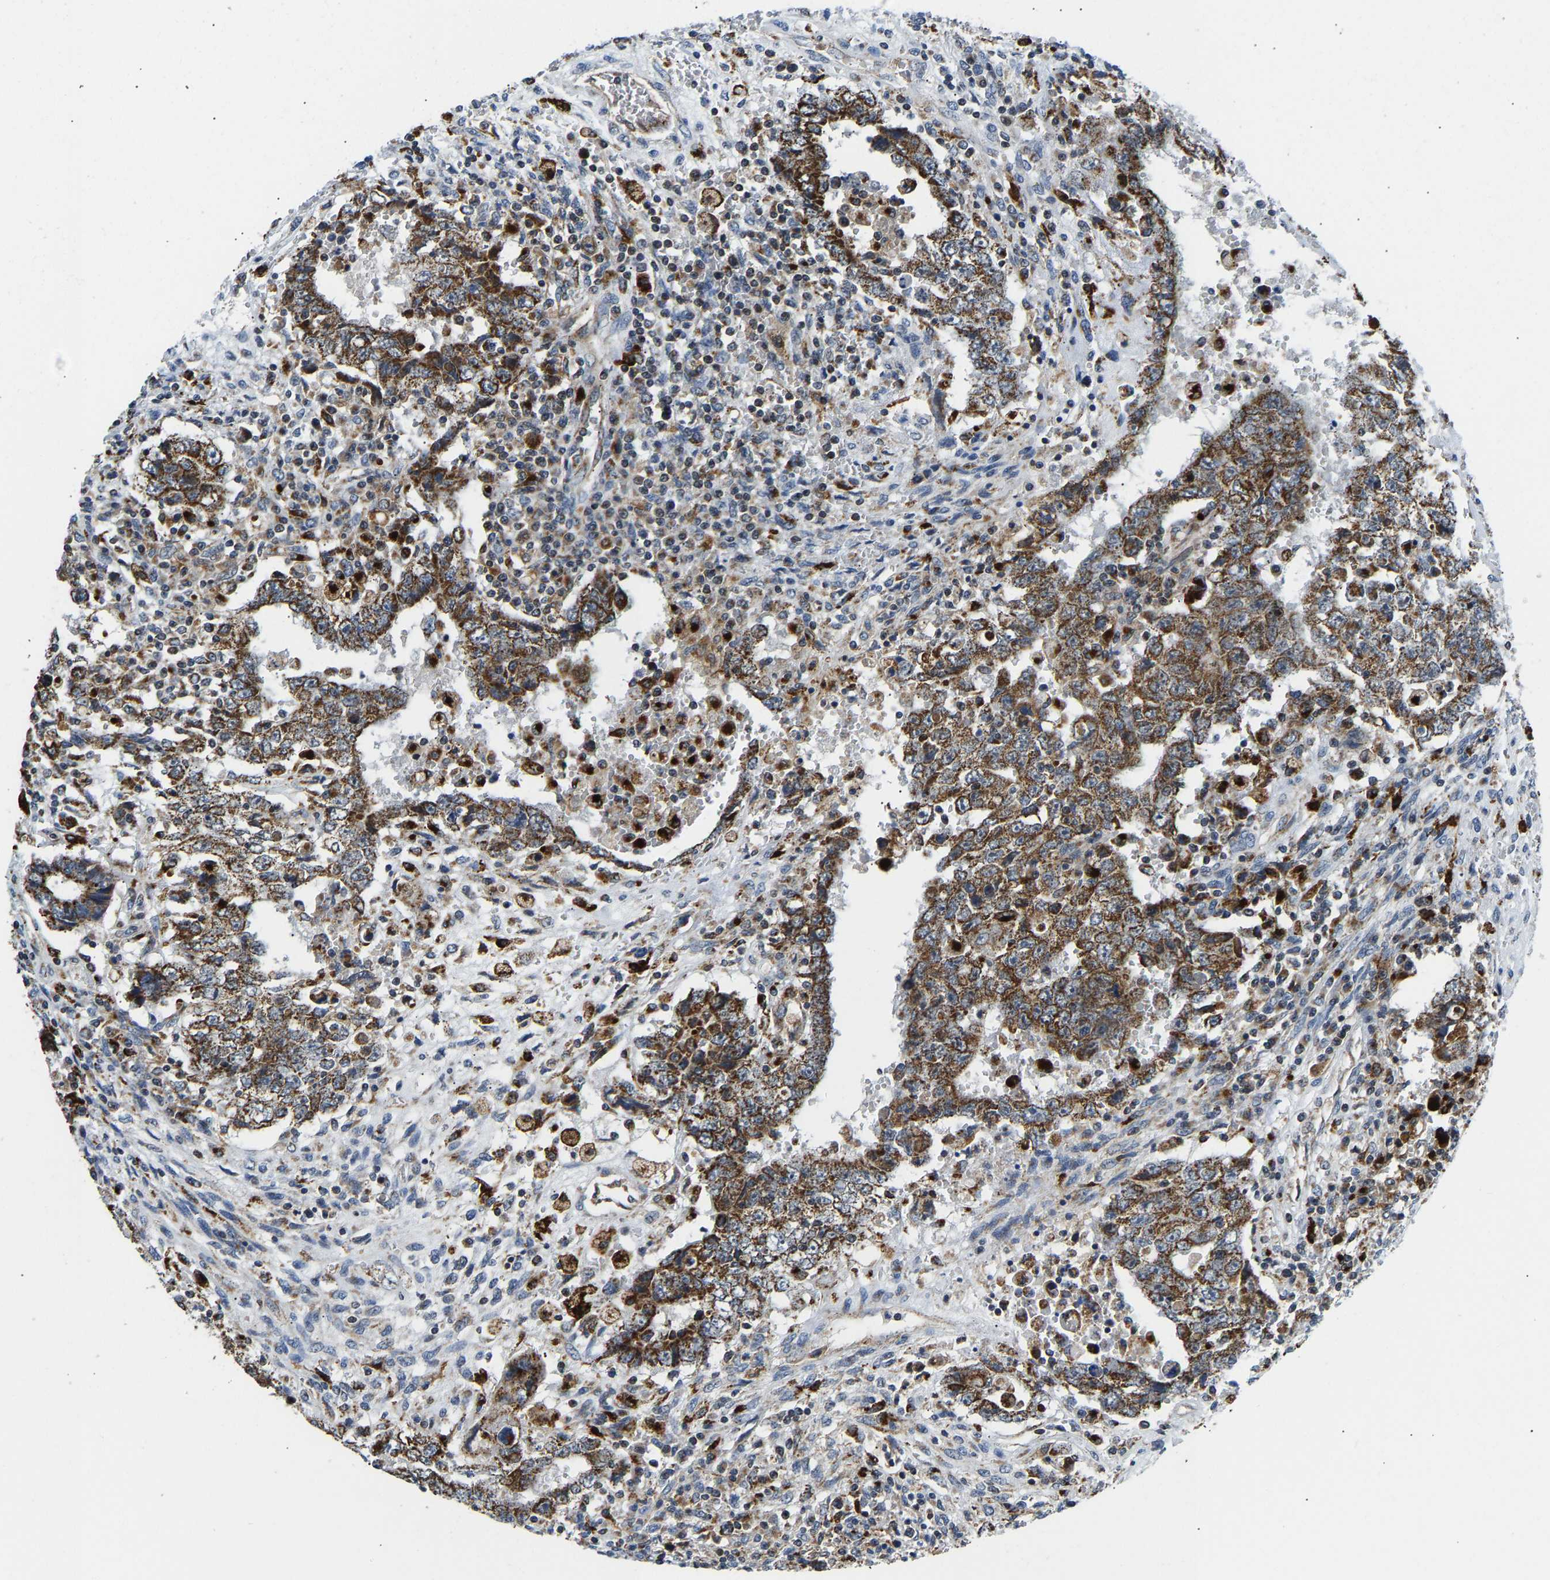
{"staining": {"intensity": "moderate", "quantity": ">75%", "location": "cytoplasmic/membranous"}, "tissue": "testis cancer", "cell_type": "Tumor cells", "image_type": "cancer", "snomed": [{"axis": "morphology", "description": "Carcinoma, Embryonal, NOS"}, {"axis": "topography", "description": "Testis"}], "caption": "The image reveals immunohistochemical staining of testis cancer (embryonal carcinoma). There is moderate cytoplasmic/membranous staining is present in approximately >75% of tumor cells.", "gene": "GIMAP7", "patient": {"sex": "male", "age": 26}}